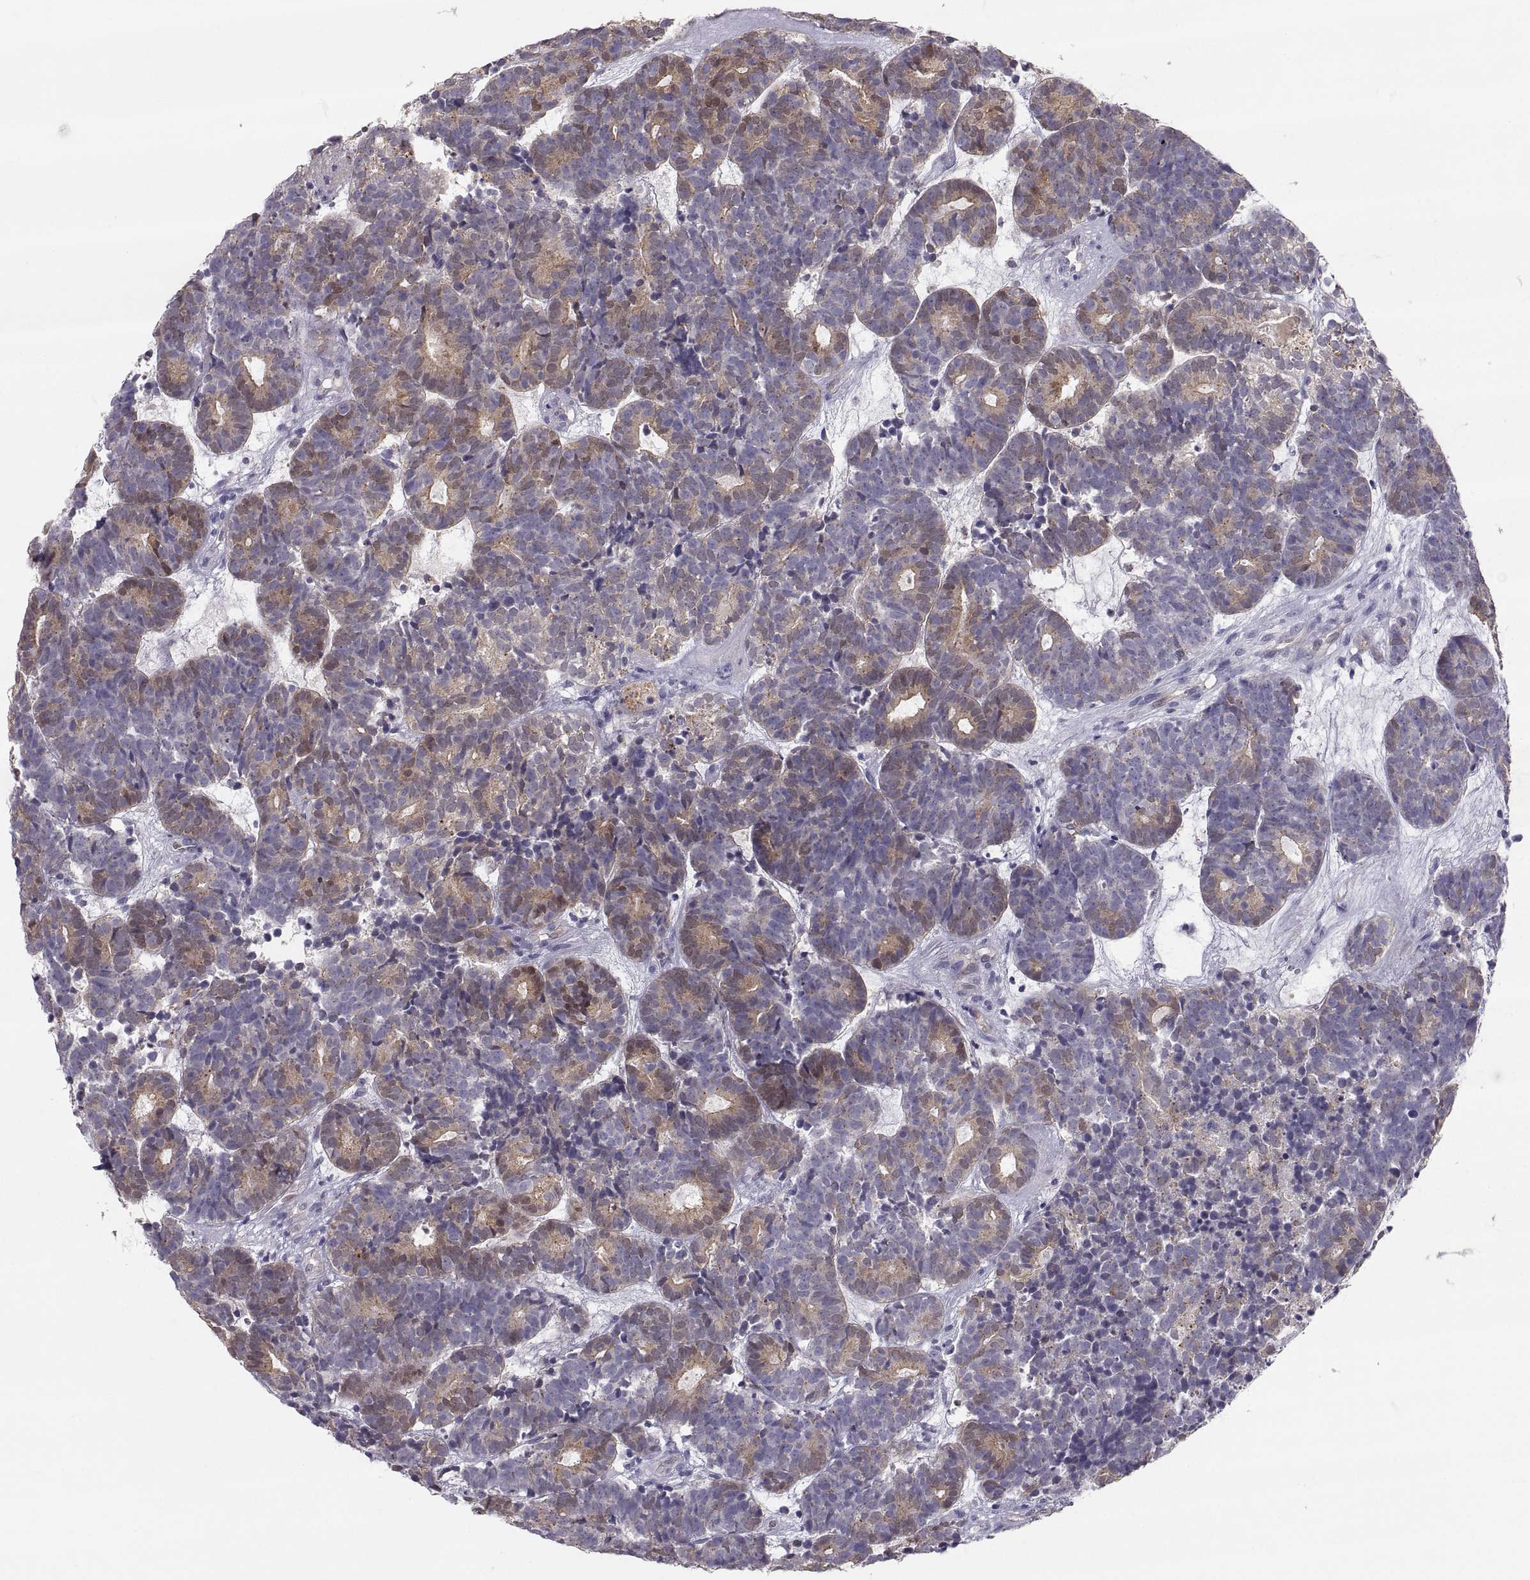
{"staining": {"intensity": "weak", "quantity": "25%-75%", "location": "cytoplasmic/membranous"}, "tissue": "head and neck cancer", "cell_type": "Tumor cells", "image_type": "cancer", "snomed": [{"axis": "morphology", "description": "Adenocarcinoma, NOS"}, {"axis": "topography", "description": "Head-Neck"}], "caption": "Head and neck cancer stained with DAB (3,3'-diaminobenzidine) immunohistochemistry demonstrates low levels of weak cytoplasmic/membranous expression in approximately 25%-75% of tumor cells.", "gene": "PGM5", "patient": {"sex": "female", "age": 81}}